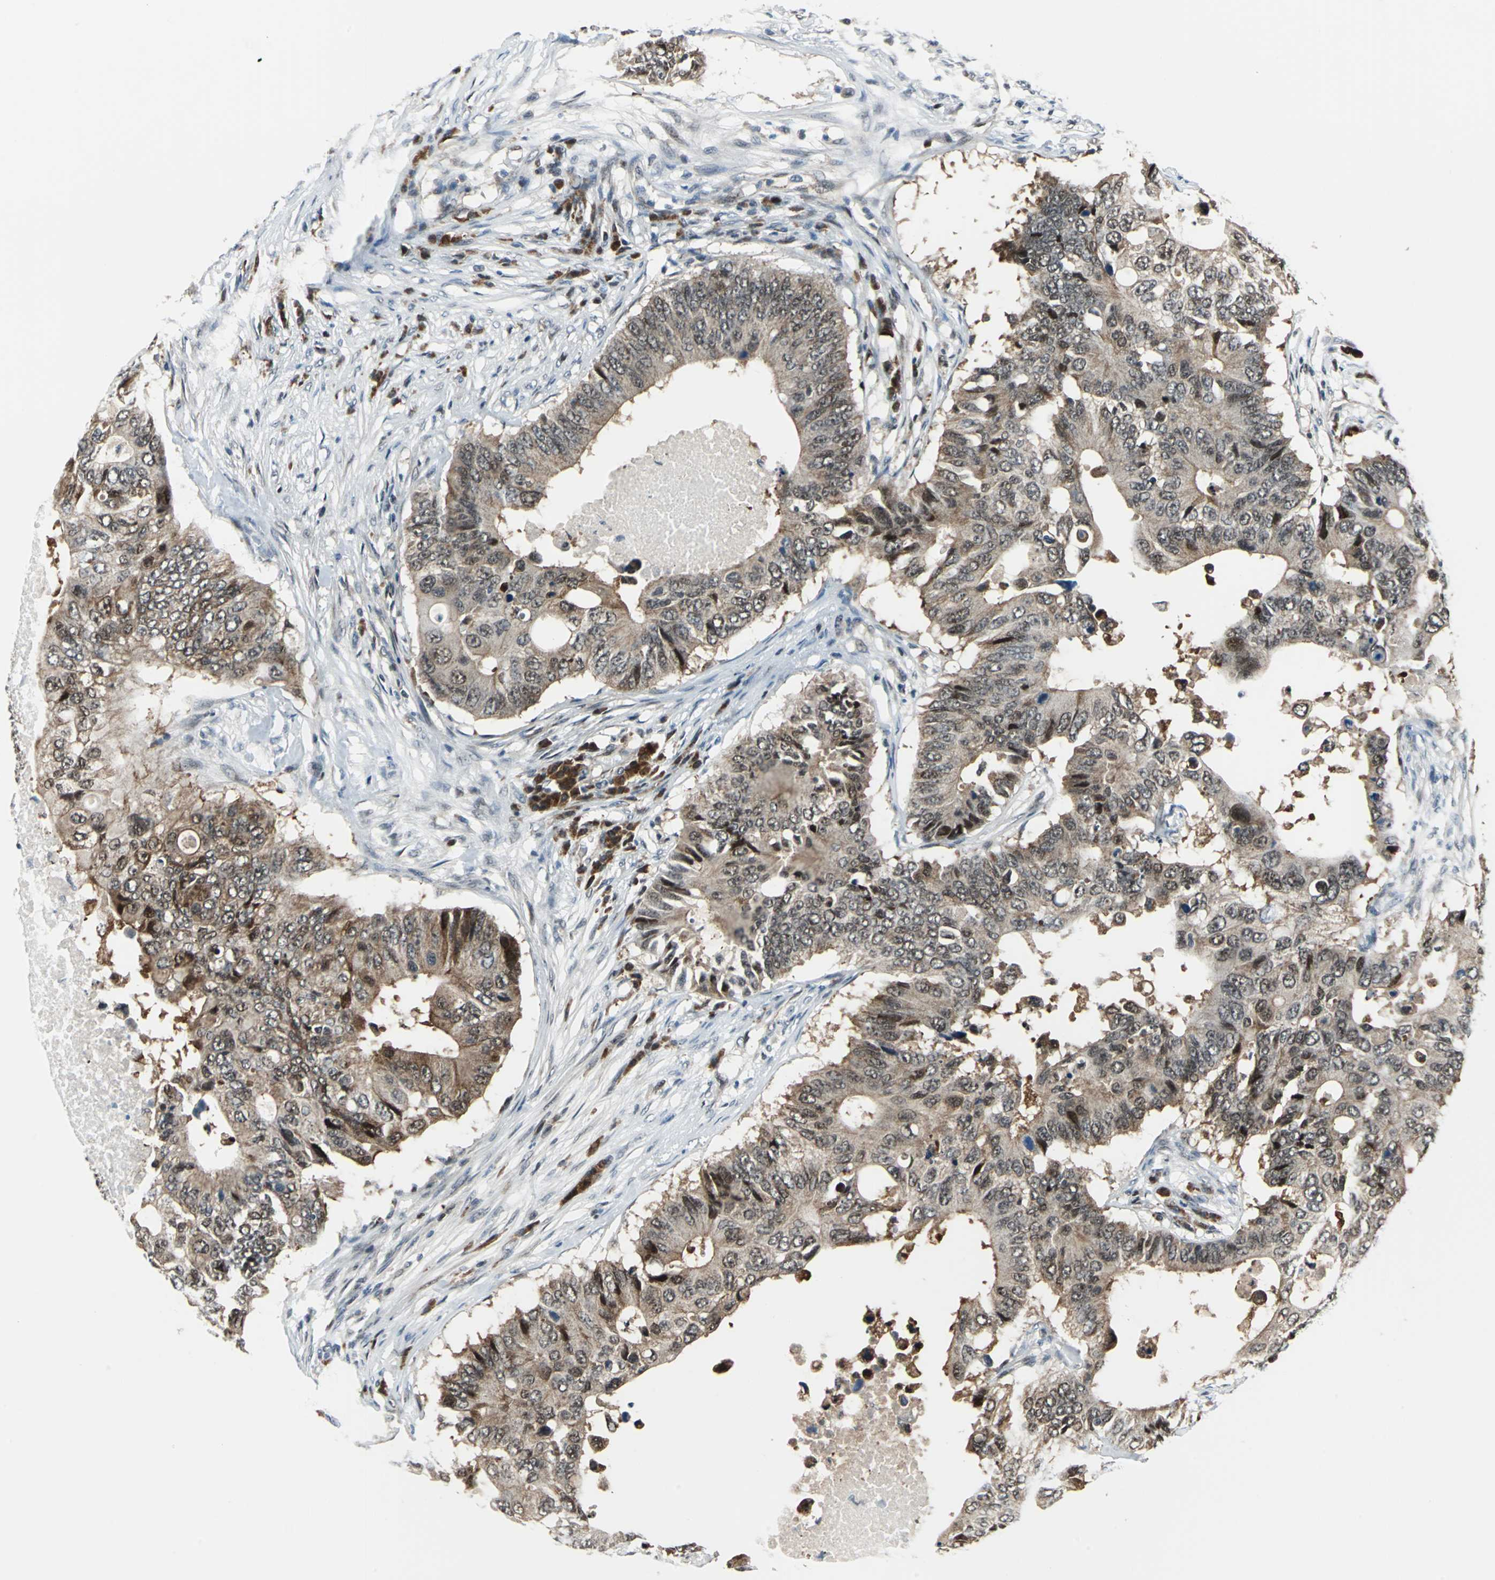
{"staining": {"intensity": "moderate", "quantity": ">75%", "location": "cytoplasmic/membranous"}, "tissue": "colorectal cancer", "cell_type": "Tumor cells", "image_type": "cancer", "snomed": [{"axis": "morphology", "description": "Adenocarcinoma, NOS"}, {"axis": "topography", "description": "Colon"}], "caption": "Human colorectal adenocarcinoma stained with a protein marker displays moderate staining in tumor cells.", "gene": "POLR3K", "patient": {"sex": "male", "age": 71}}